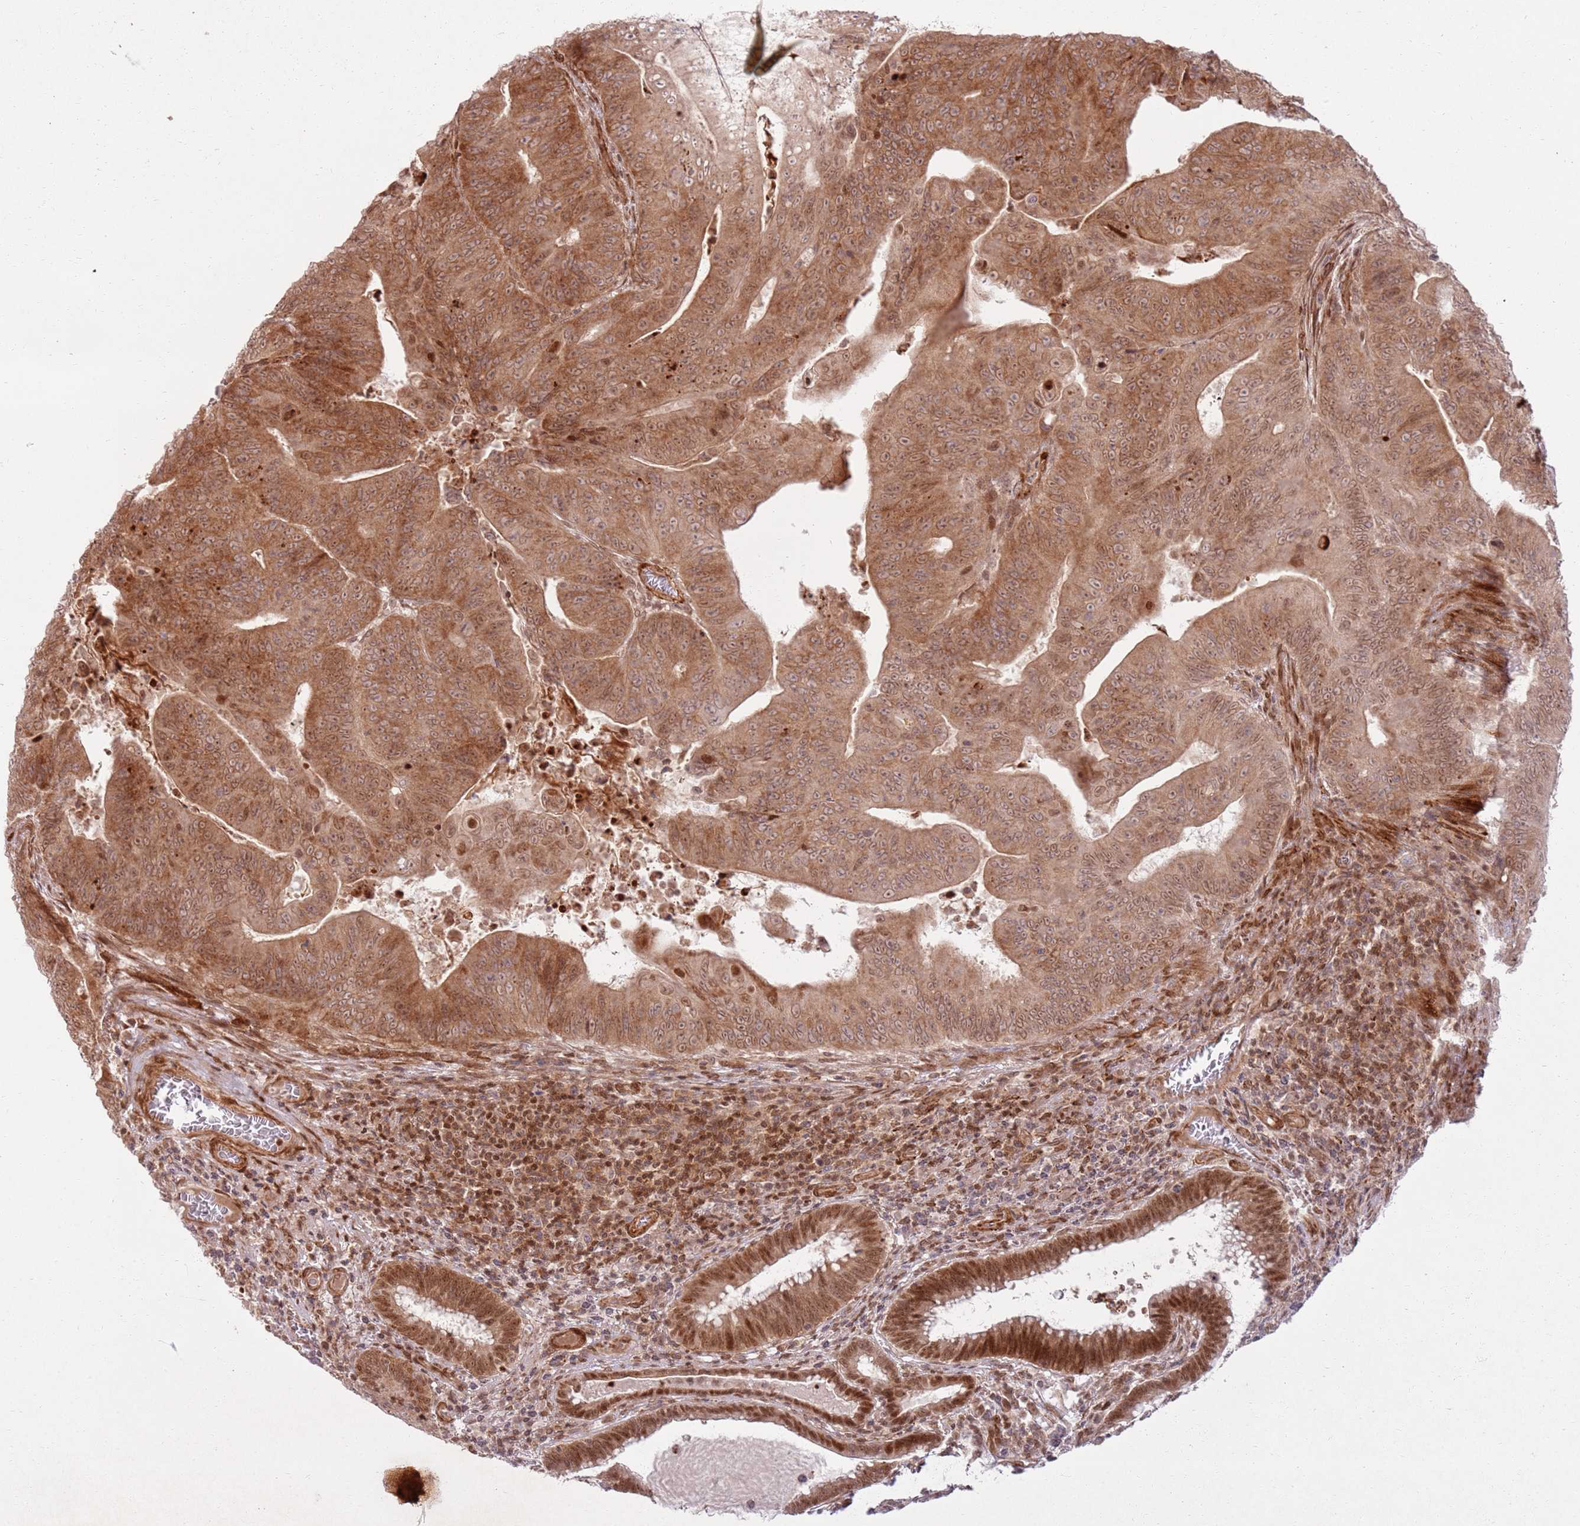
{"staining": {"intensity": "moderate", "quantity": ">75%", "location": "cytoplasmic/membranous,nuclear"}, "tissue": "colorectal cancer", "cell_type": "Tumor cells", "image_type": "cancer", "snomed": [{"axis": "morphology", "description": "Adenocarcinoma, NOS"}, {"axis": "topography", "description": "Rectum"}], "caption": "About >75% of tumor cells in human colorectal cancer (adenocarcinoma) show moderate cytoplasmic/membranous and nuclear protein staining as visualized by brown immunohistochemical staining.", "gene": "KLHL36", "patient": {"sex": "female", "age": 75}}